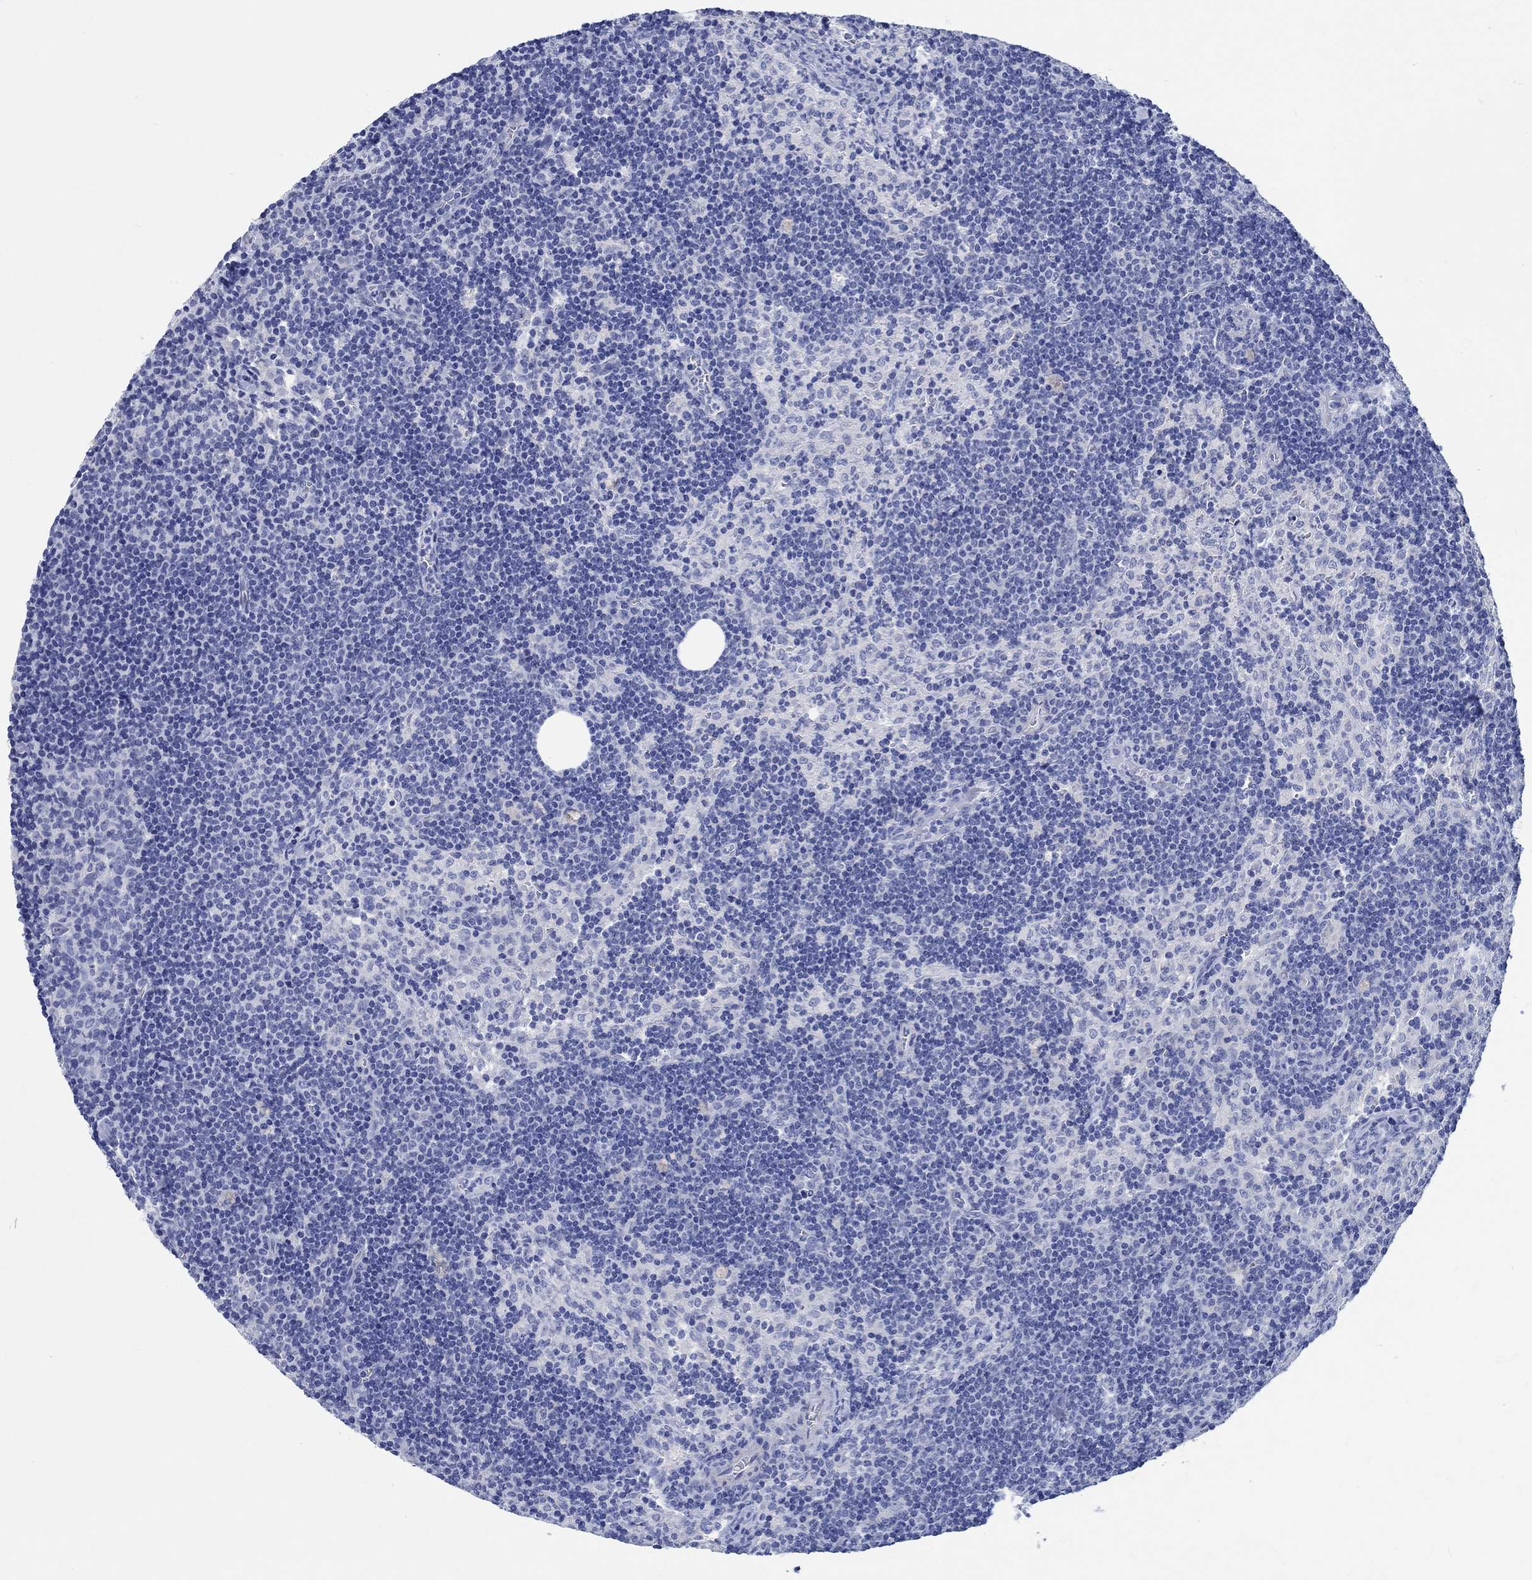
{"staining": {"intensity": "negative", "quantity": "none", "location": "none"}, "tissue": "lymph node", "cell_type": "Germinal center cells", "image_type": "normal", "snomed": [{"axis": "morphology", "description": "Normal tissue, NOS"}, {"axis": "topography", "description": "Lymph node"}], "caption": "Germinal center cells are negative for brown protein staining in benign lymph node.", "gene": "SHISA4", "patient": {"sex": "female", "age": 34}}